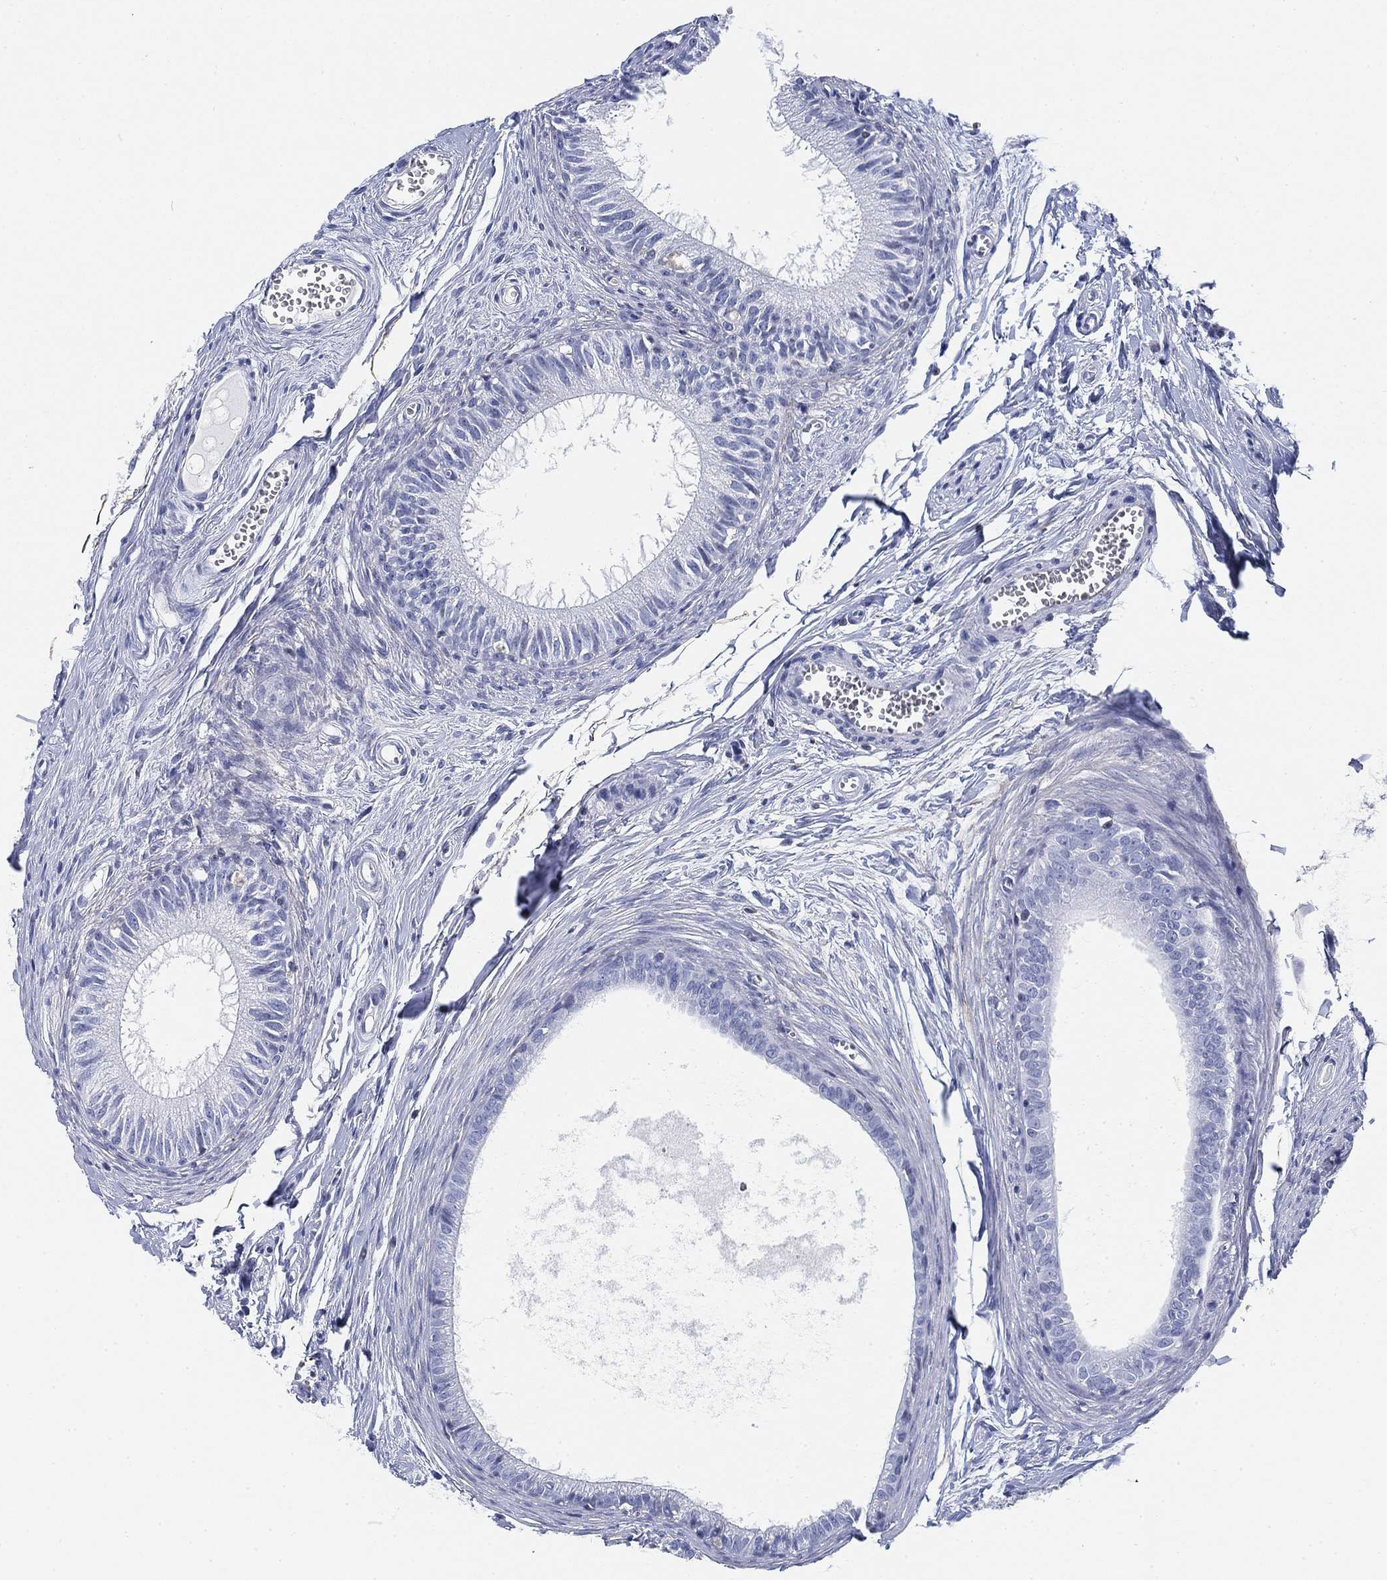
{"staining": {"intensity": "negative", "quantity": "none", "location": "none"}, "tissue": "epididymis", "cell_type": "Glandular cells", "image_type": "normal", "snomed": [{"axis": "morphology", "description": "Normal tissue, NOS"}, {"axis": "topography", "description": "Epididymis"}], "caption": "The image shows no staining of glandular cells in benign epididymis. (Stains: DAB immunohistochemistry with hematoxylin counter stain, Microscopy: brightfield microscopy at high magnification).", "gene": "FYB1", "patient": {"sex": "male", "age": 51}}